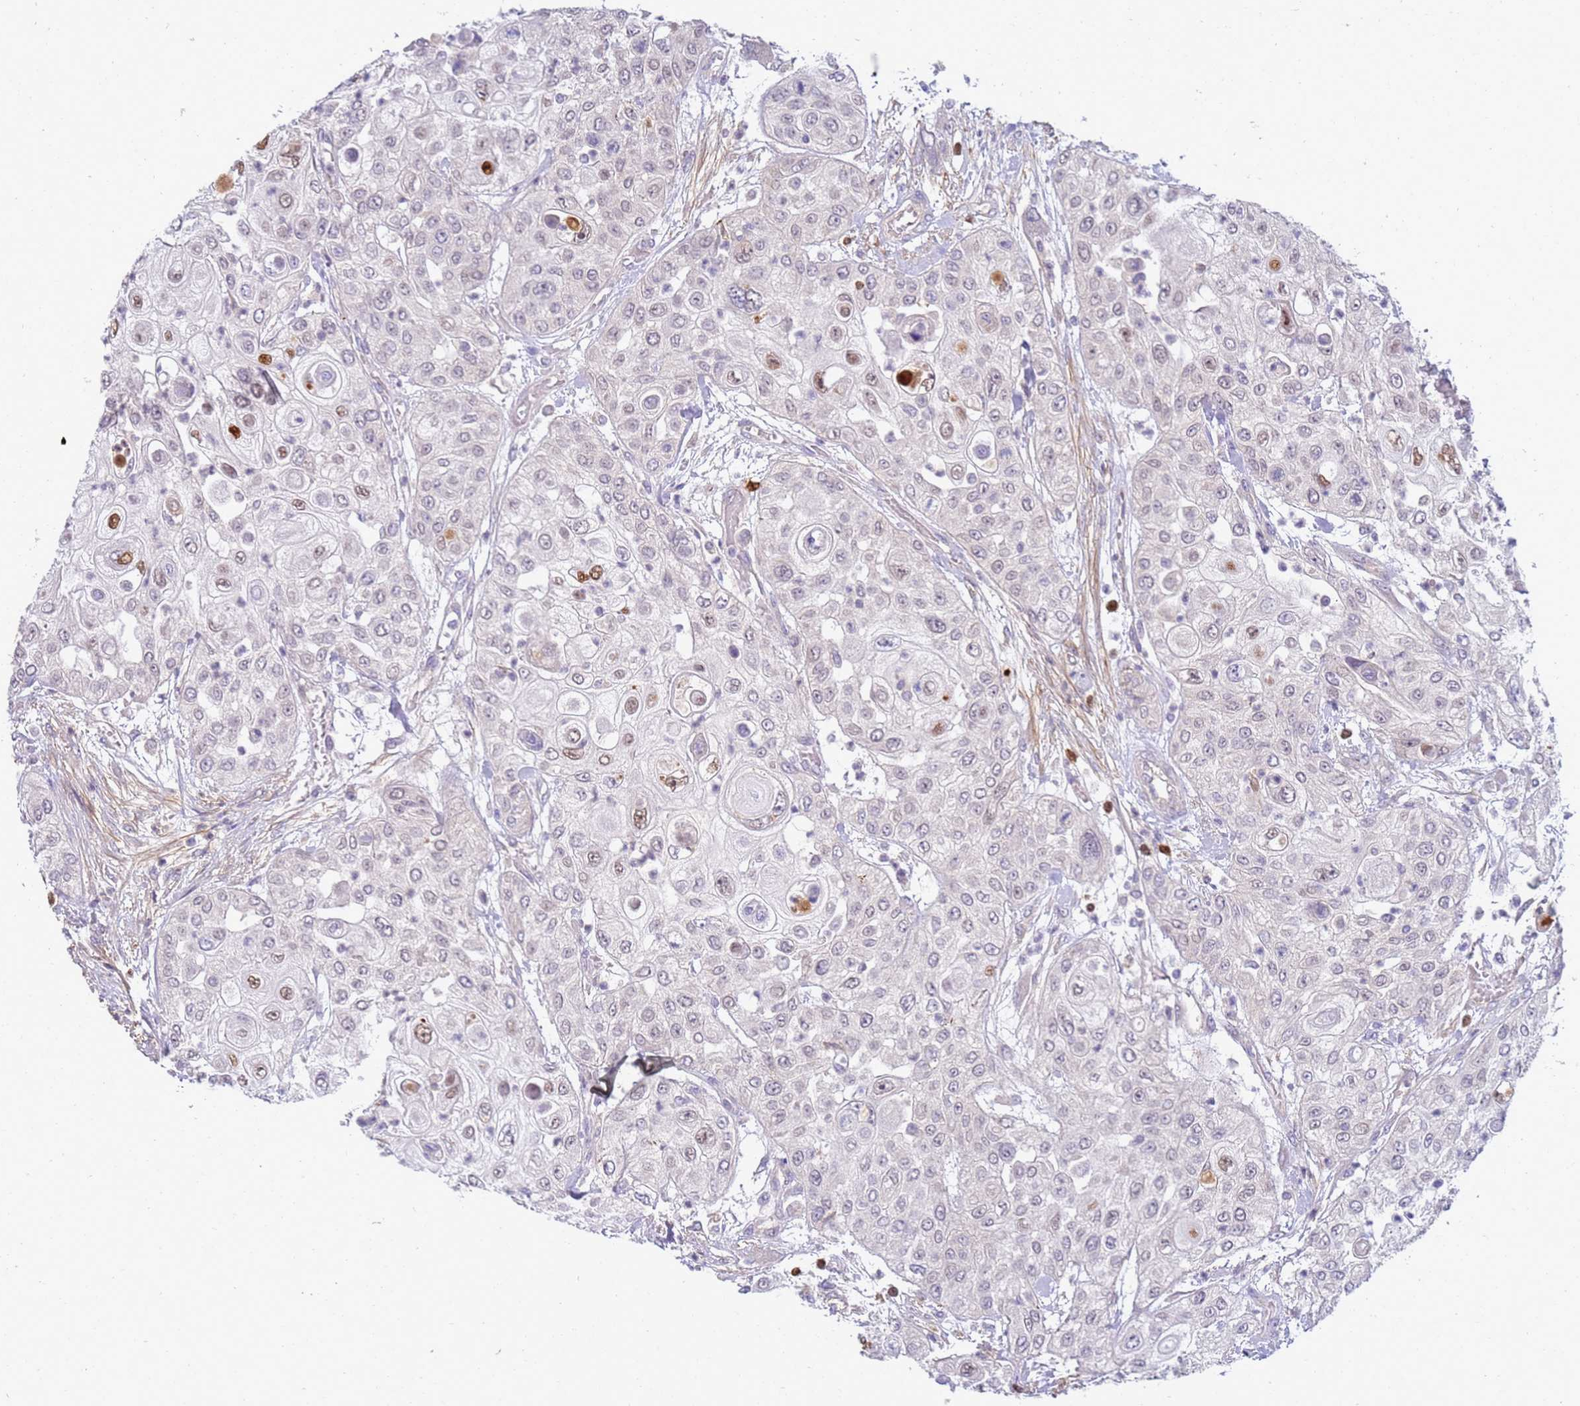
{"staining": {"intensity": "weak", "quantity": "<25%", "location": "nuclear"}, "tissue": "urothelial cancer", "cell_type": "Tumor cells", "image_type": "cancer", "snomed": [{"axis": "morphology", "description": "Urothelial carcinoma, High grade"}, {"axis": "topography", "description": "Urinary bladder"}], "caption": "This is a micrograph of immunohistochemistry staining of urothelial carcinoma (high-grade), which shows no expression in tumor cells.", "gene": "STK25", "patient": {"sex": "female", "age": 79}}